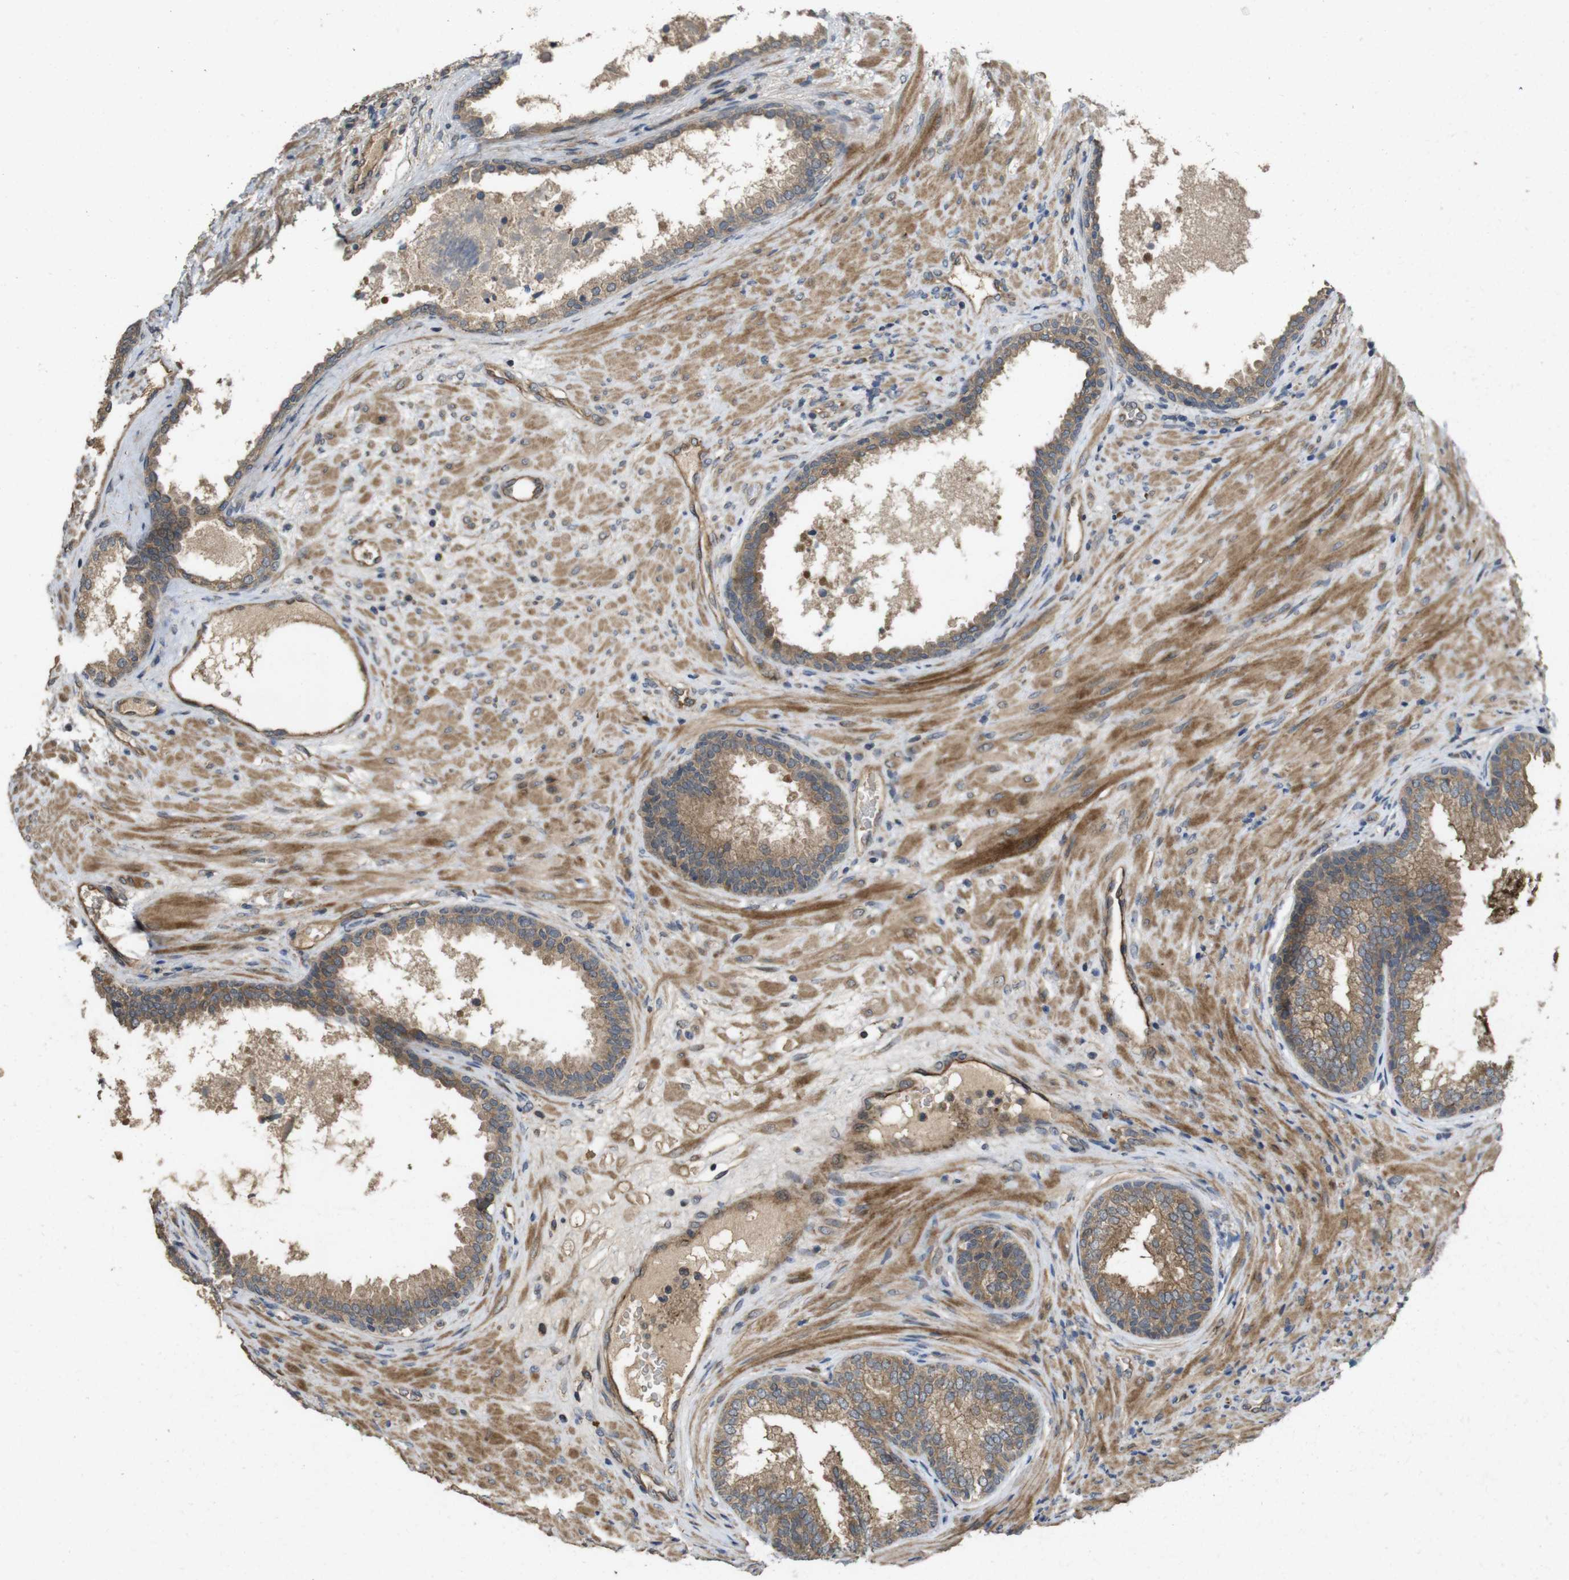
{"staining": {"intensity": "weak", "quantity": ">75%", "location": "cytoplasmic/membranous"}, "tissue": "prostate", "cell_type": "Glandular cells", "image_type": "normal", "snomed": [{"axis": "morphology", "description": "Normal tissue, NOS"}, {"axis": "topography", "description": "Prostate"}], "caption": "High-magnification brightfield microscopy of benign prostate stained with DAB (brown) and counterstained with hematoxylin (blue). glandular cells exhibit weak cytoplasmic/membranous expression is appreciated in about>75% of cells. (Brightfield microscopy of DAB IHC at high magnification).", "gene": "PCDHB10", "patient": {"sex": "male", "age": 76}}